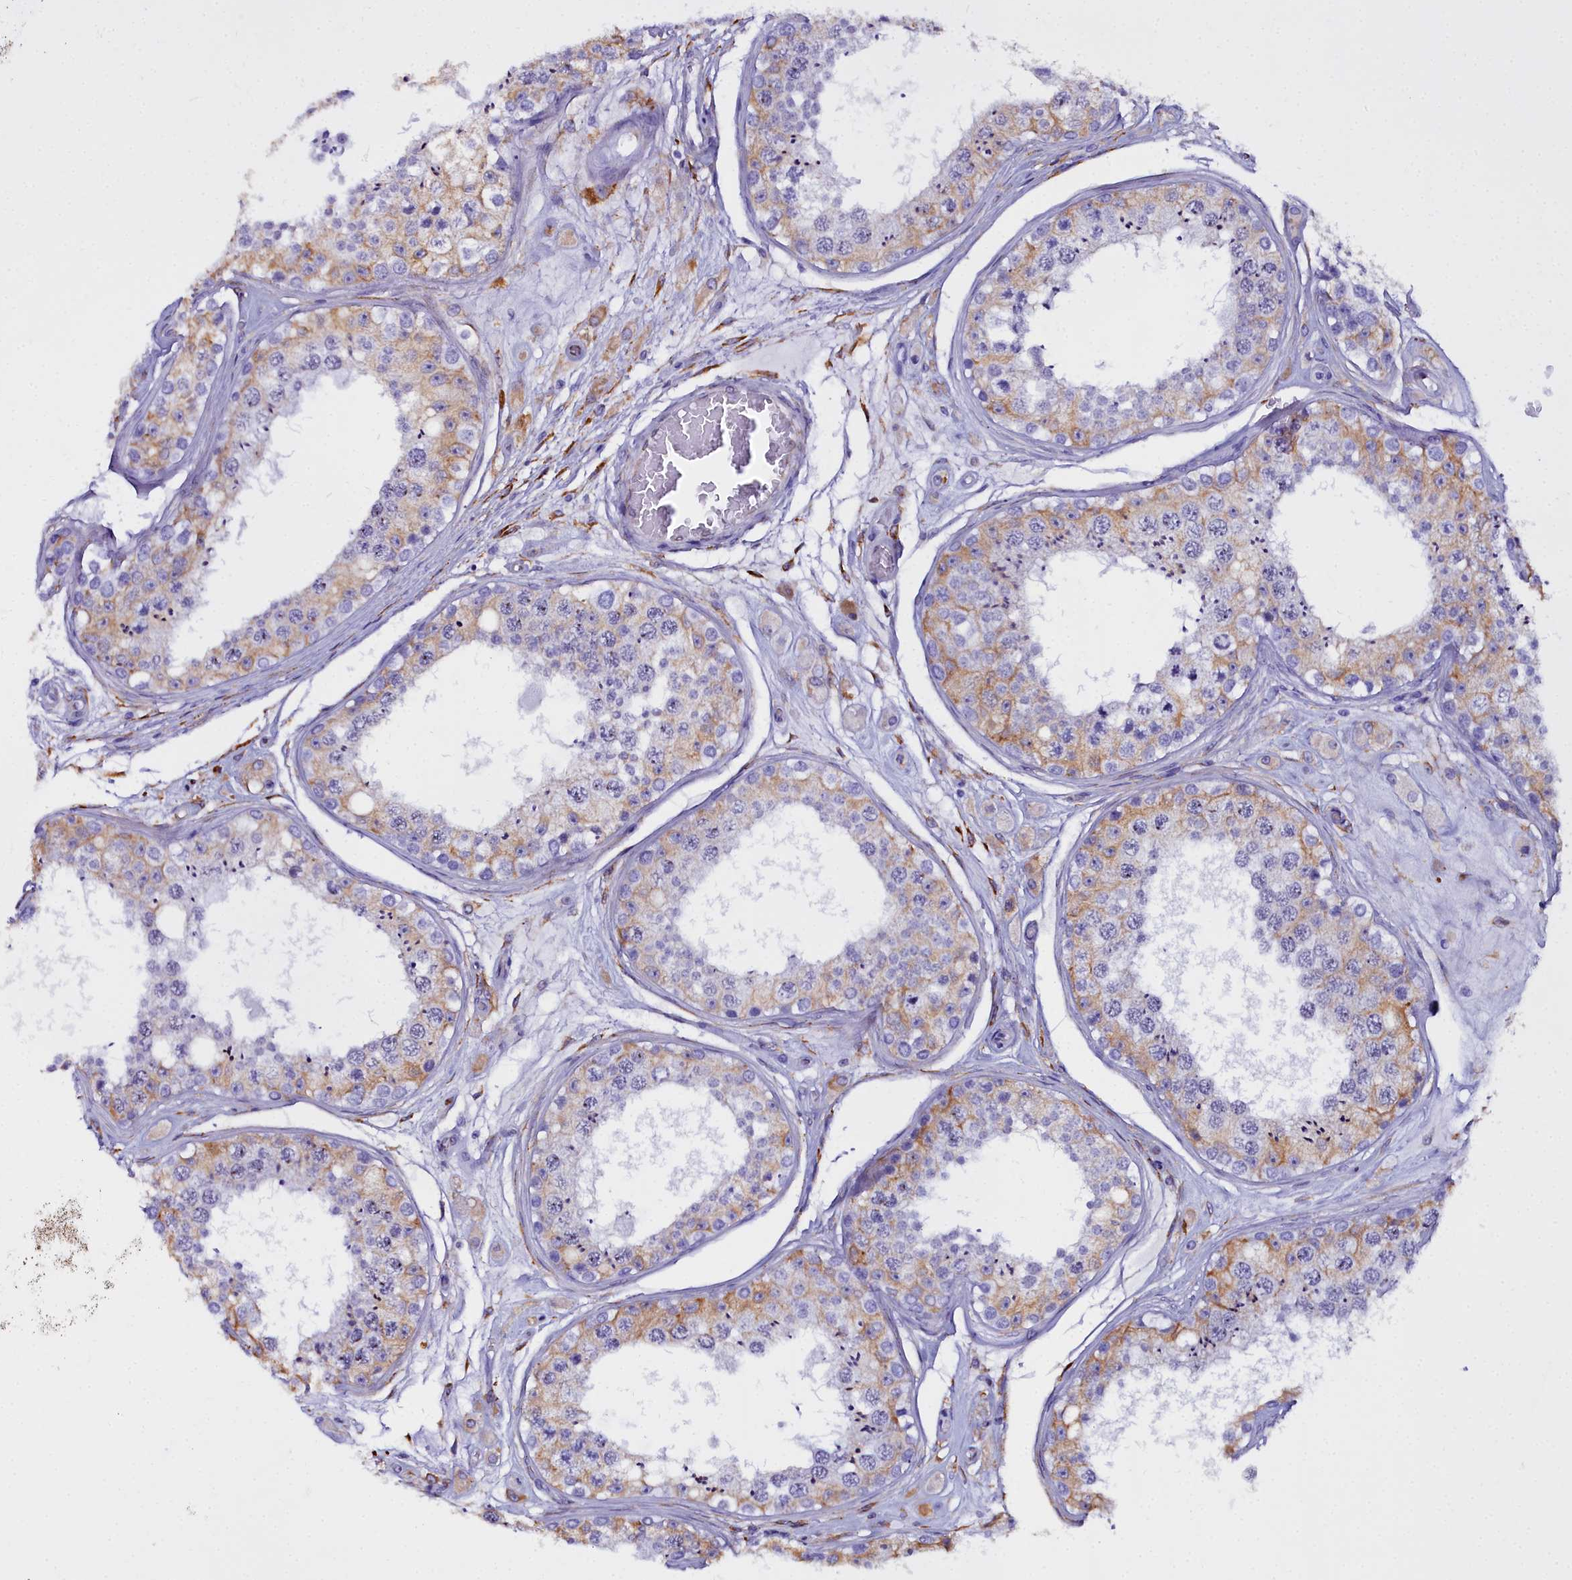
{"staining": {"intensity": "weak", "quantity": "25%-75%", "location": "cytoplasmic/membranous"}, "tissue": "testis", "cell_type": "Cells in seminiferous ducts", "image_type": "normal", "snomed": [{"axis": "morphology", "description": "Normal tissue, NOS"}, {"axis": "topography", "description": "Testis"}], "caption": "Brown immunohistochemical staining in normal human testis exhibits weak cytoplasmic/membranous expression in about 25%-75% of cells in seminiferous ducts.", "gene": "TXNDC5", "patient": {"sex": "male", "age": 25}}